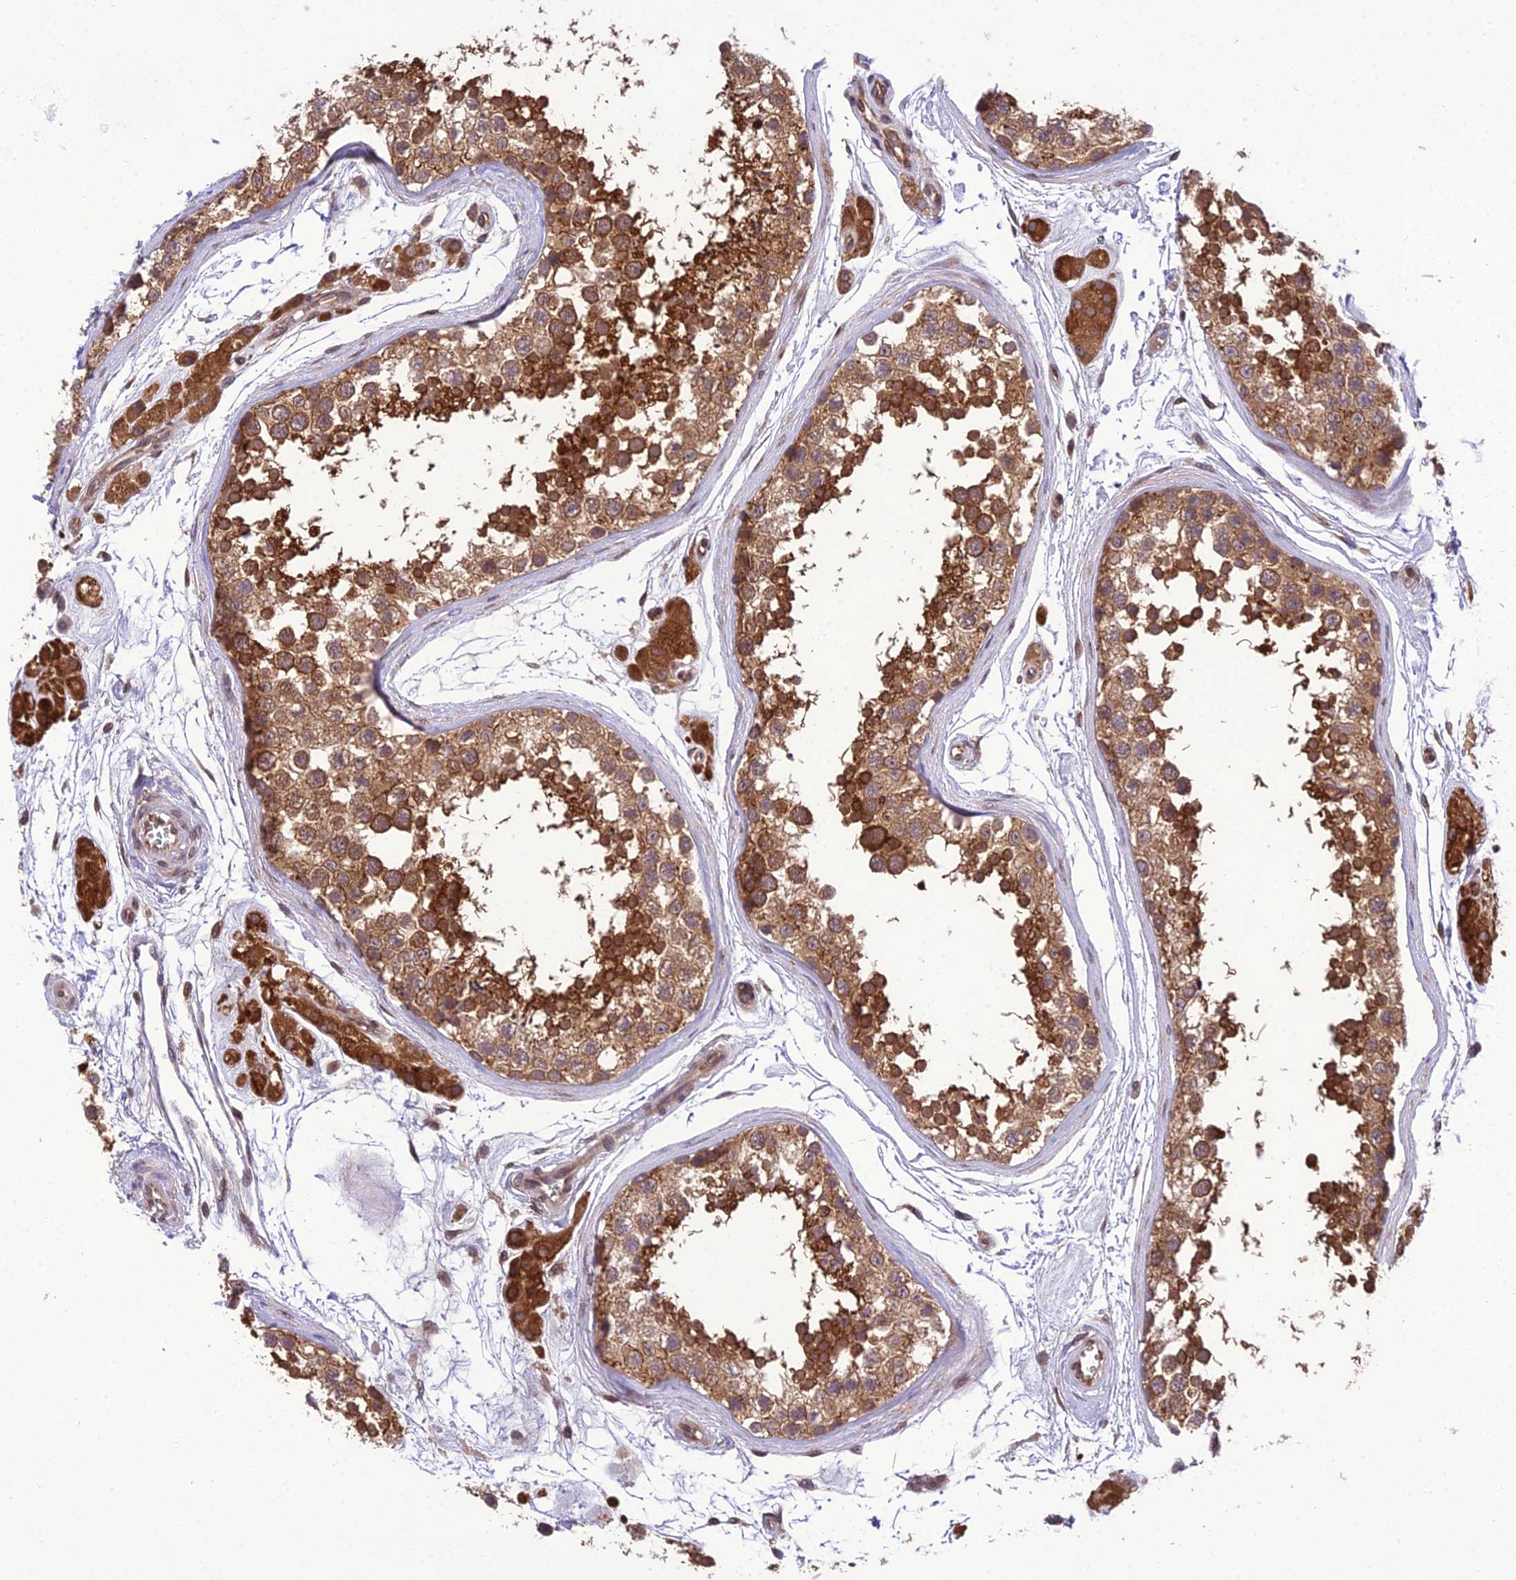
{"staining": {"intensity": "strong", "quantity": ">75%", "location": "cytoplasmic/membranous"}, "tissue": "testis", "cell_type": "Cells in seminiferous ducts", "image_type": "normal", "snomed": [{"axis": "morphology", "description": "Normal tissue, NOS"}, {"axis": "topography", "description": "Testis"}], "caption": "There is high levels of strong cytoplasmic/membranous staining in cells in seminiferous ducts of normal testis, as demonstrated by immunohistochemical staining (brown color).", "gene": "DHCR7", "patient": {"sex": "male", "age": 56}}